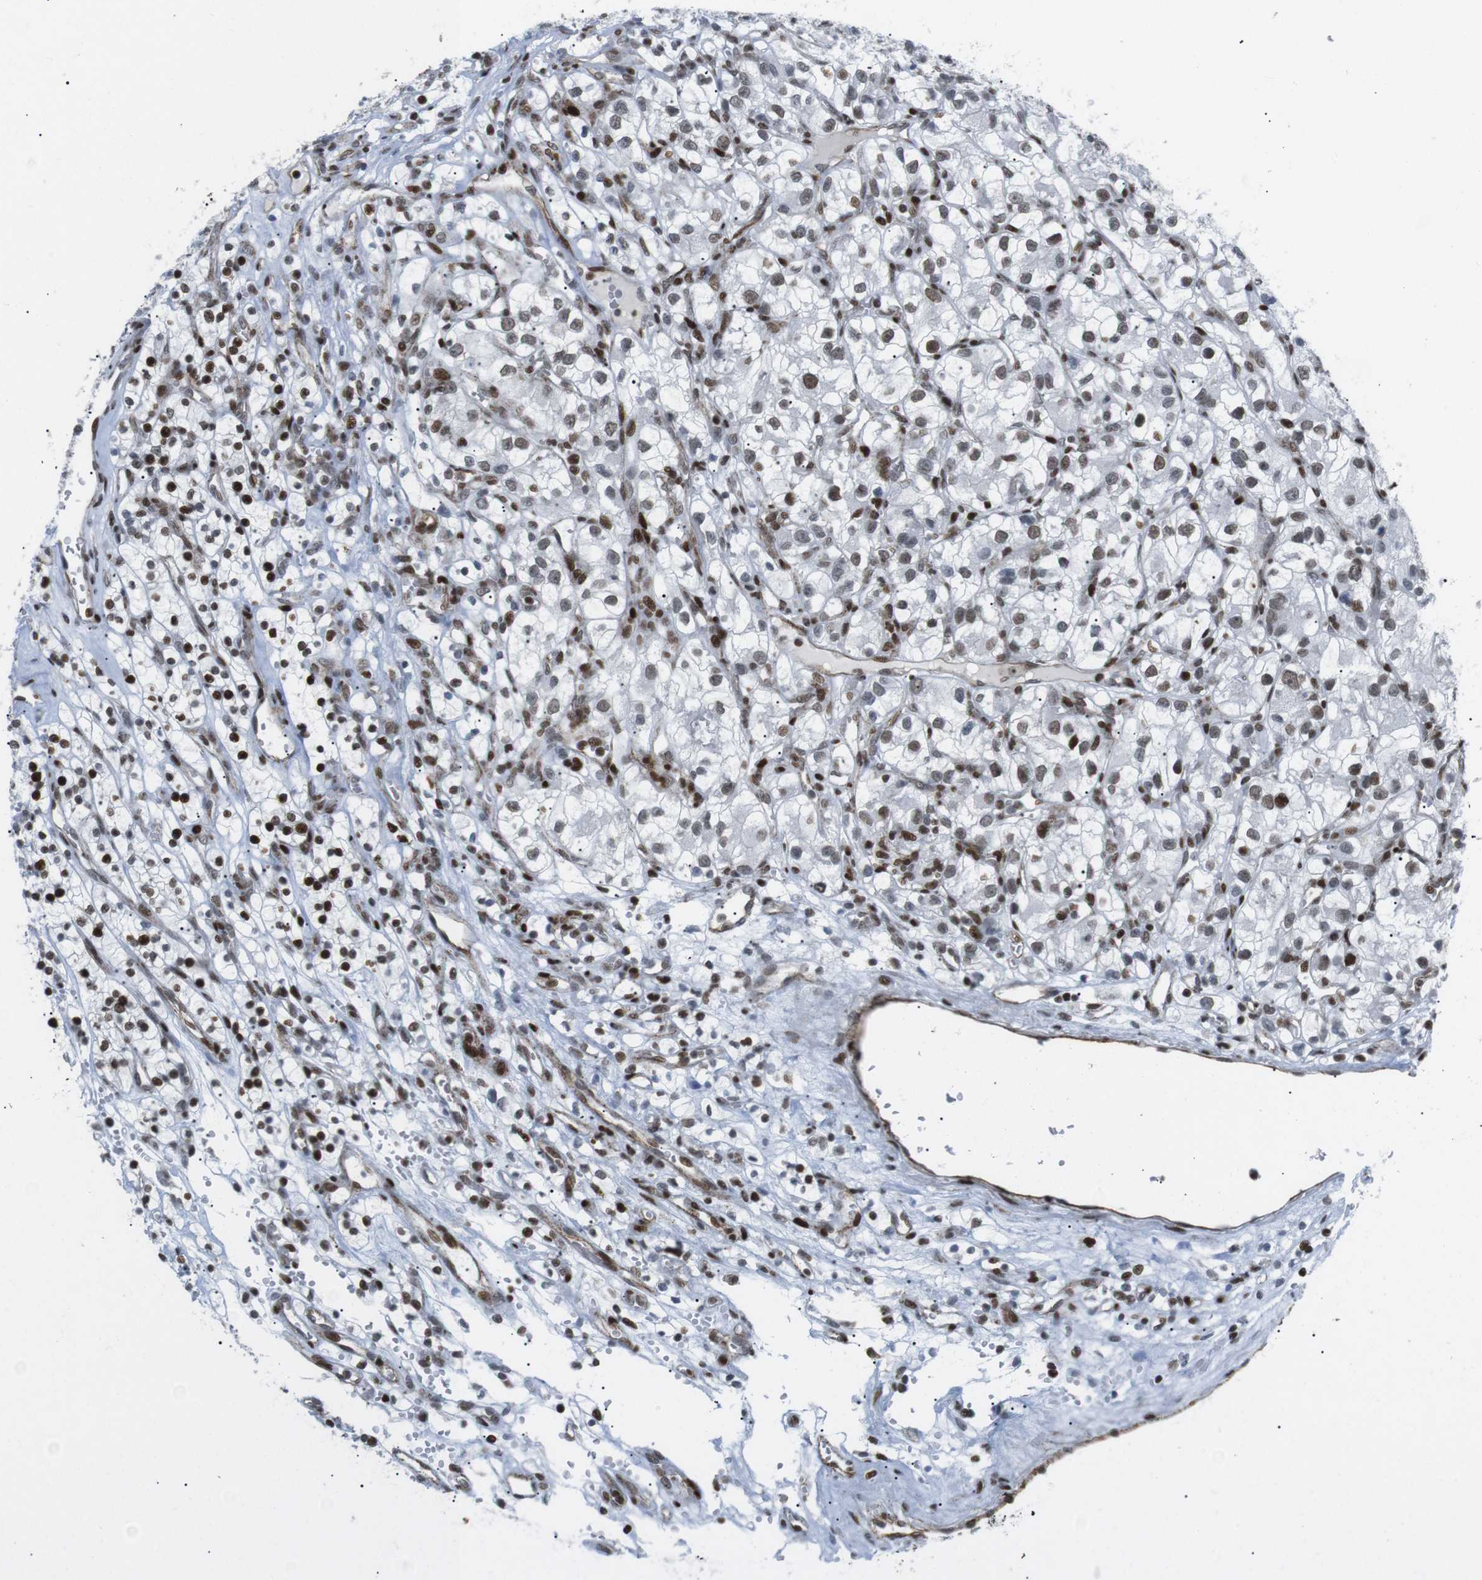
{"staining": {"intensity": "strong", "quantity": "25%-75%", "location": "nuclear"}, "tissue": "renal cancer", "cell_type": "Tumor cells", "image_type": "cancer", "snomed": [{"axis": "morphology", "description": "Adenocarcinoma, NOS"}, {"axis": "topography", "description": "Kidney"}], "caption": "DAB immunohistochemical staining of human renal adenocarcinoma exhibits strong nuclear protein expression in about 25%-75% of tumor cells.", "gene": "ARID1A", "patient": {"sex": "female", "age": 57}}